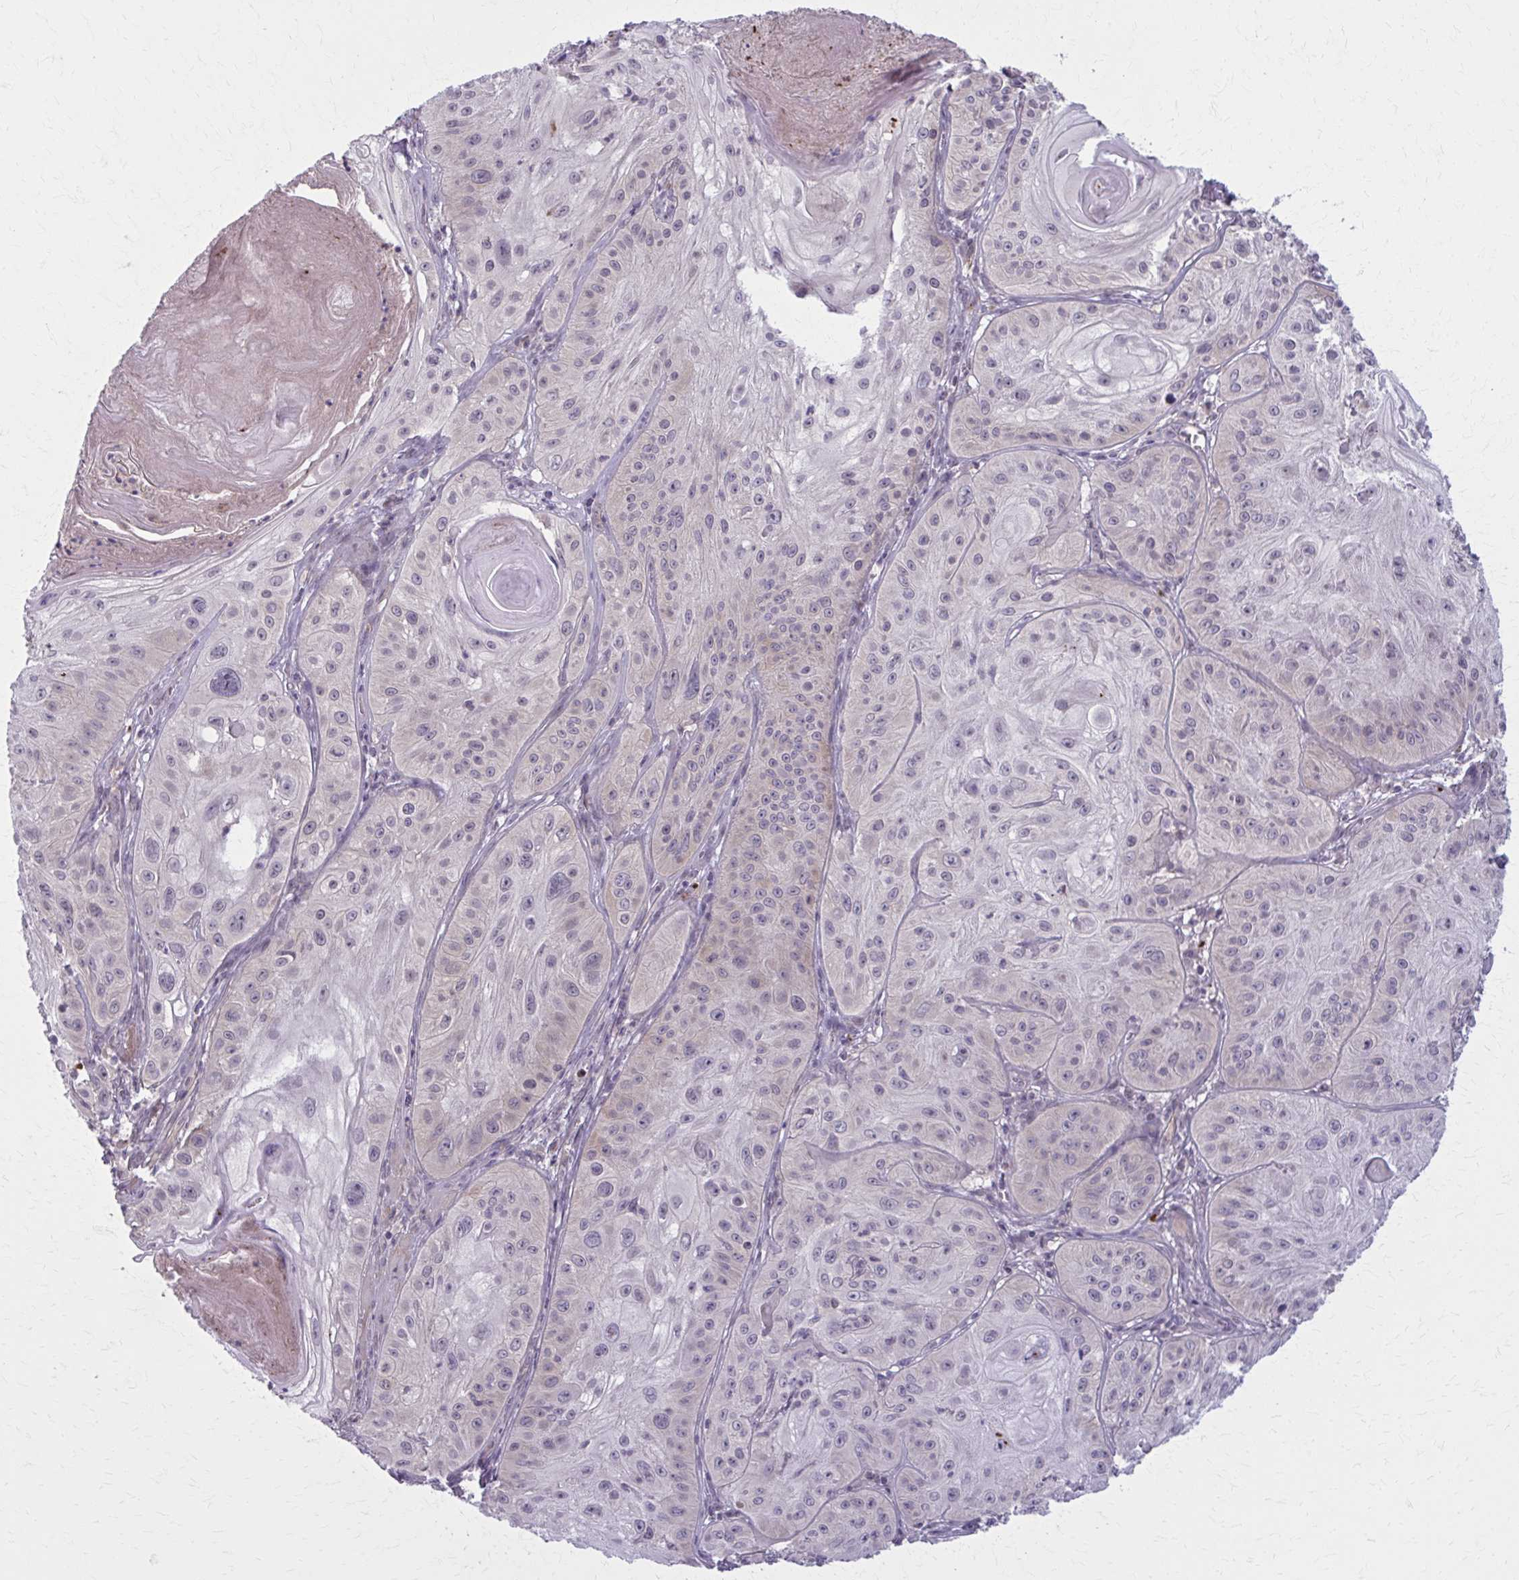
{"staining": {"intensity": "negative", "quantity": "none", "location": "none"}, "tissue": "skin cancer", "cell_type": "Tumor cells", "image_type": "cancer", "snomed": [{"axis": "morphology", "description": "Squamous cell carcinoma, NOS"}, {"axis": "topography", "description": "Skin"}], "caption": "Skin cancer stained for a protein using IHC demonstrates no staining tumor cells.", "gene": "NUMBL", "patient": {"sex": "male", "age": 85}}